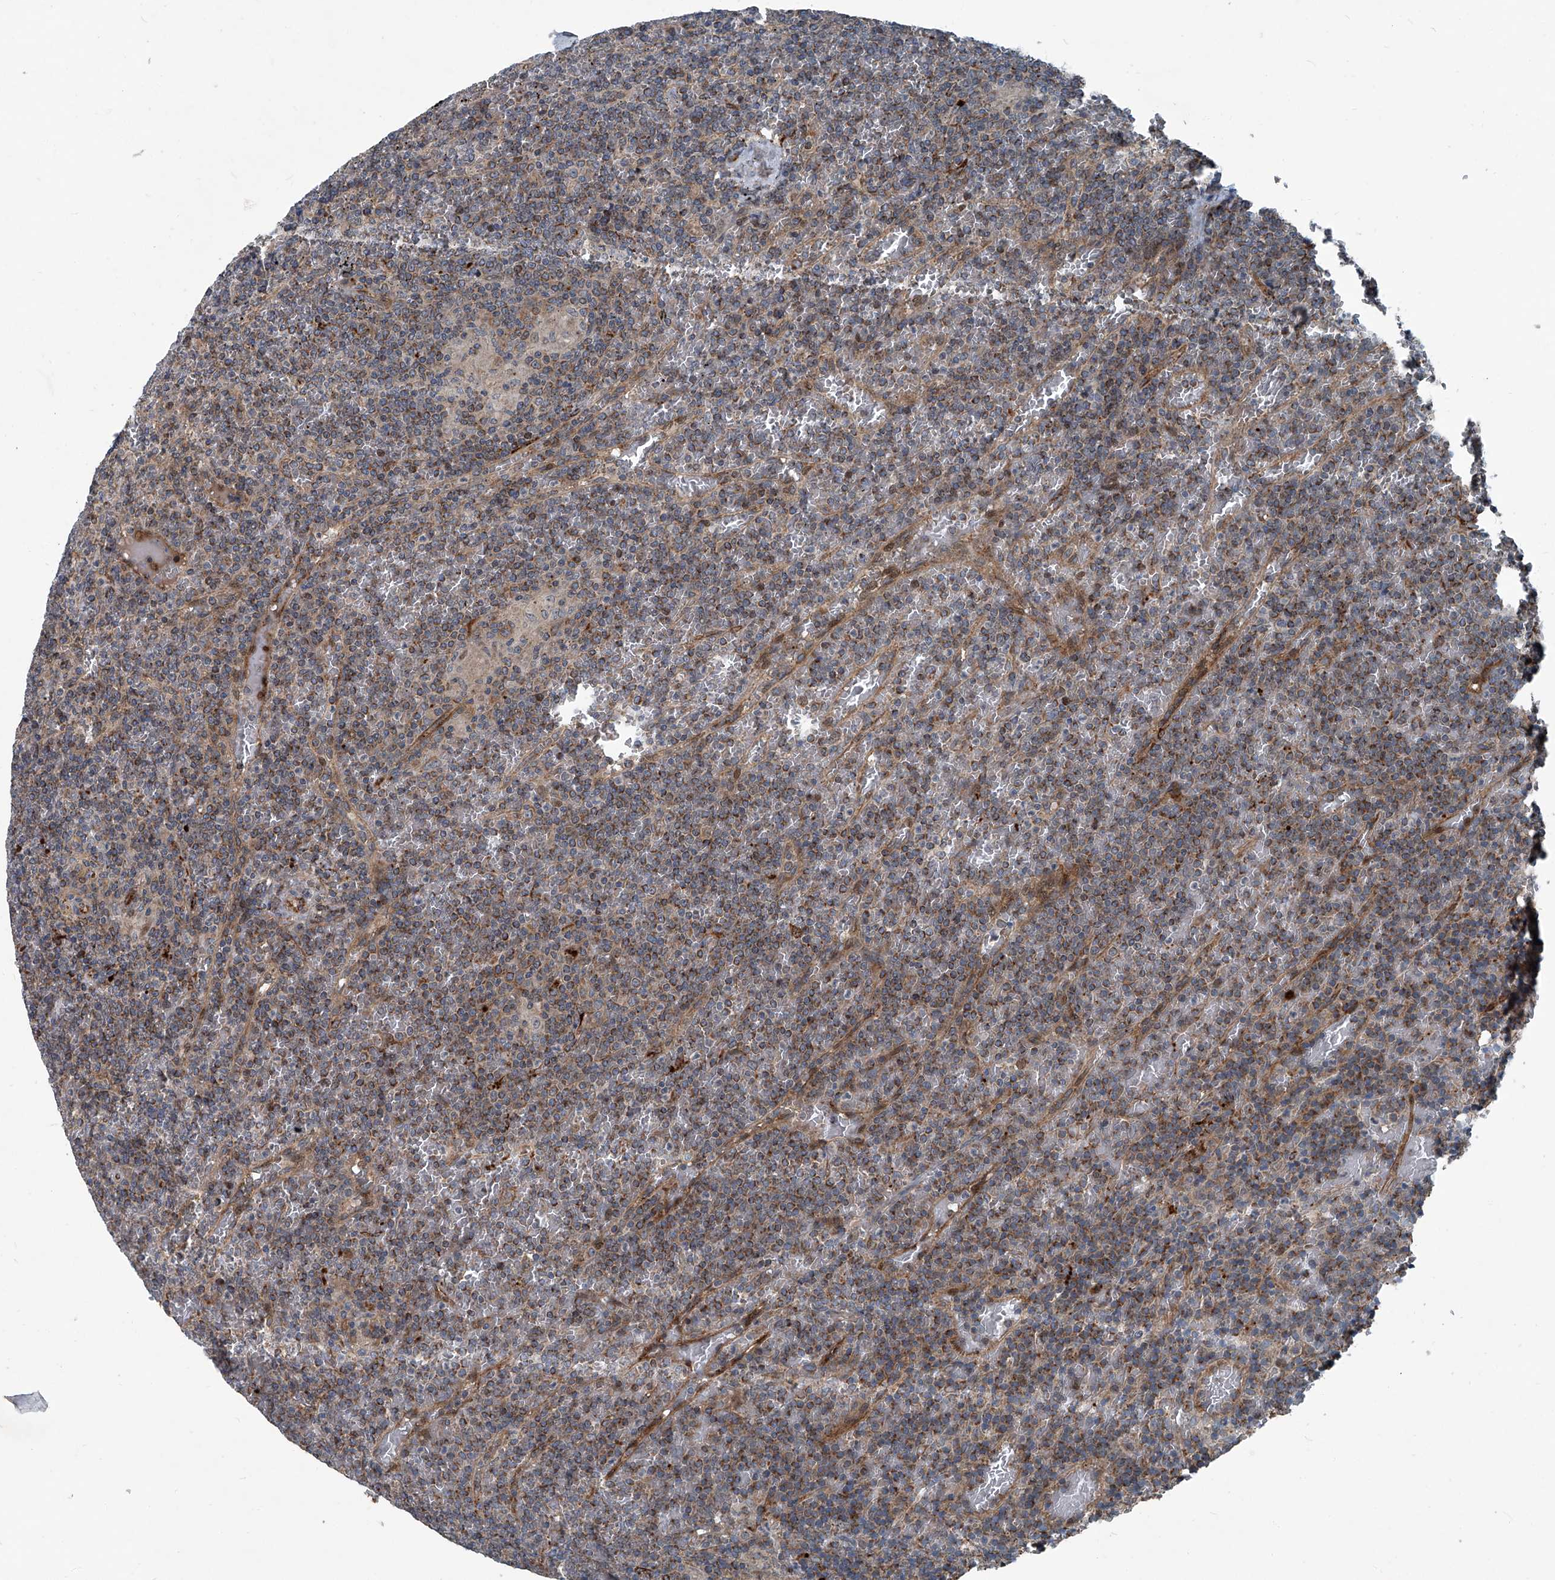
{"staining": {"intensity": "moderate", "quantity": ">75%", "location": "cytoplasmic/membranous"}, "tissue": "lymphoma", "cell_type": "Tumor cells", "image_type": "cancer", "snomed": [{"axis": "morphology", "description": "Malignant lymphoma, non-Hodgkin's type, Low grade"}, {"axis": "topography", "description": "Spleen"}], "caption": "Human low-grade malignant lymphoma, non-Hodgkin's type stained with a brown dye shows moderate cytoplasmic/membranous positive positivity in about >75% of tumor cells.", "gene": "SENP2", "patient": {"sex": "female", "age": 19}}